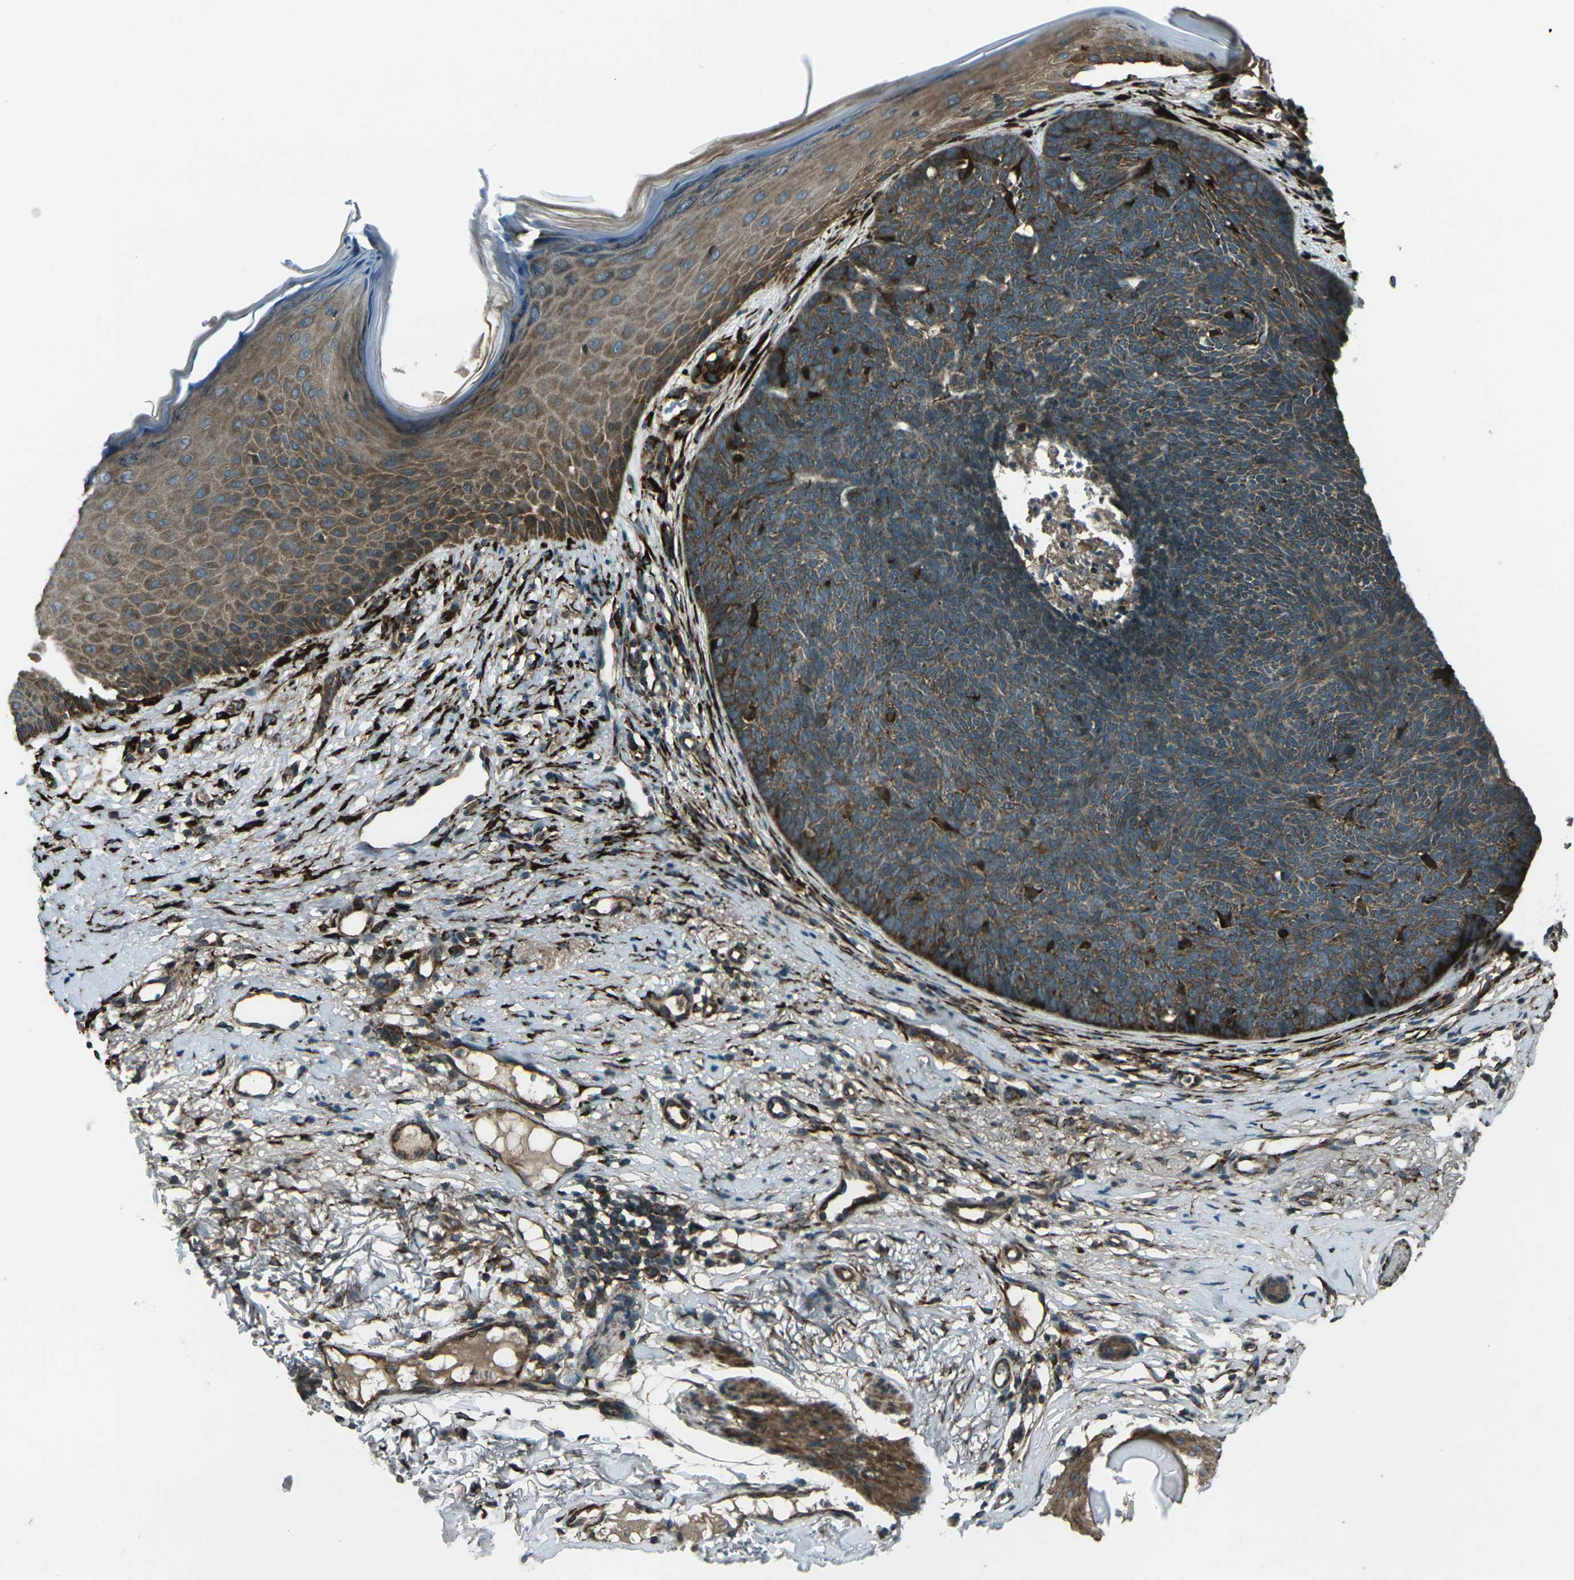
{"staining": {"intensity": "moderate", "quantity": ">75%", "location": "cytoplasmic/membranous"}, "tissue": "skin cancer", "cell_type": "Tumor cells", "image_type": "cancer", "snomed": [{"axis": "morphology", "description": "Basal cell carcinoma"}, {"axis": "topography", "description": "Skin"}], "caption": "Protein expression analysis of human skin basal cell carcinoma reveals moderate cytoplasmic/membranous staining in approximately >75% of tumor cells. The protein of interest is stained brown, and the nuclei are stained in blue (DAB IHC with brightfield microscopy, high magnification).", "gene": "LSMEM1", "patient": {"sex": "female", "age": 70}}